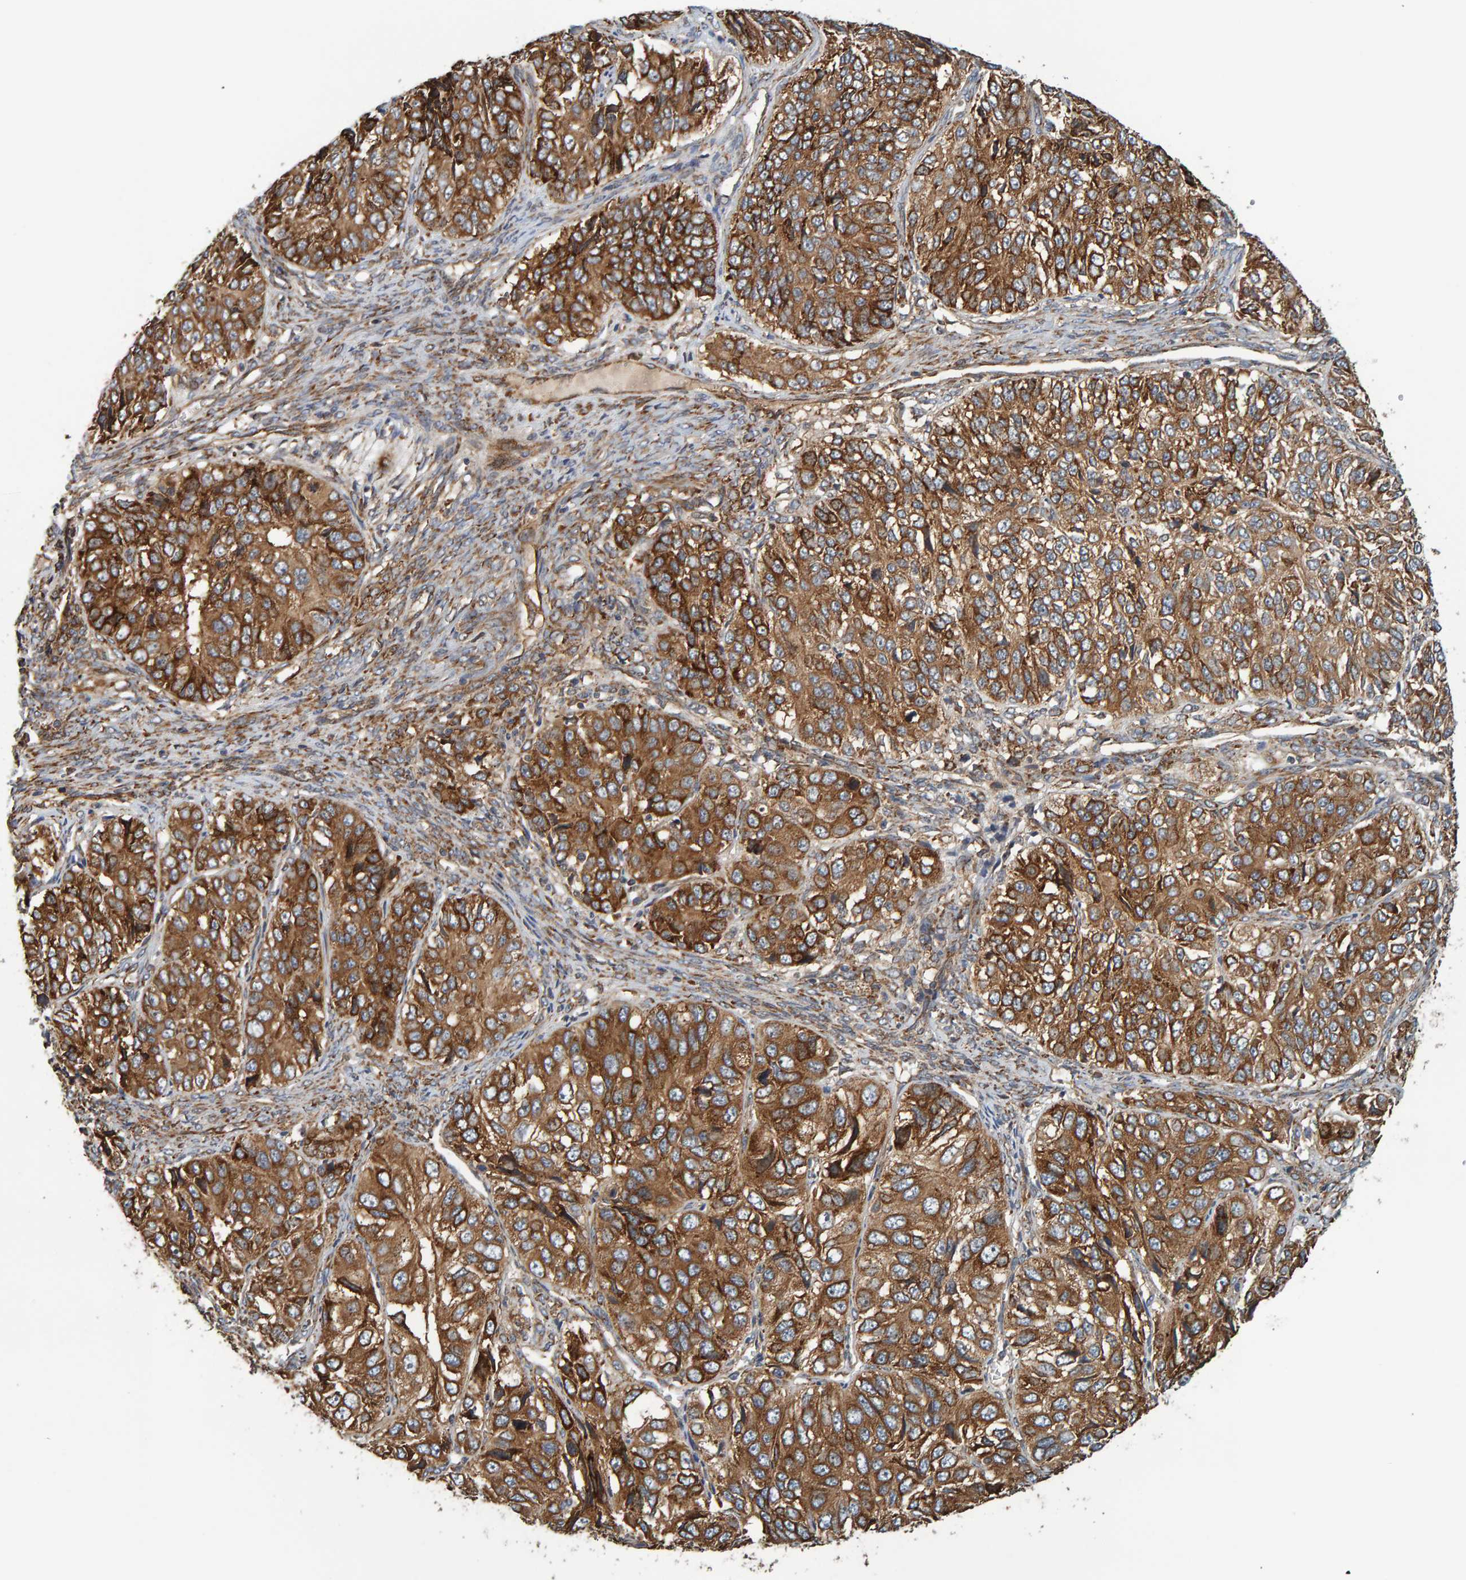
{"staining": {"intensity": "strong", "quantity": ">75%", "location": "cytoplasmic/membranous"}, "tissue": "ovarian cancer", "cell_type": "Tumor cells", "image_type": "cancer", "snomed": [{"axis": "morphology", "description": "Carcinoma, endometroid"}, {"axis": "topography", "description": "Ovary"}], "caption": "An image of human ovarian cancer stained for a protein displays strong cytoplasmic/membranous brown staining in tumor cells.", "gene": "BAIAP2", "patient": {"sex": "female", "age": 51}}